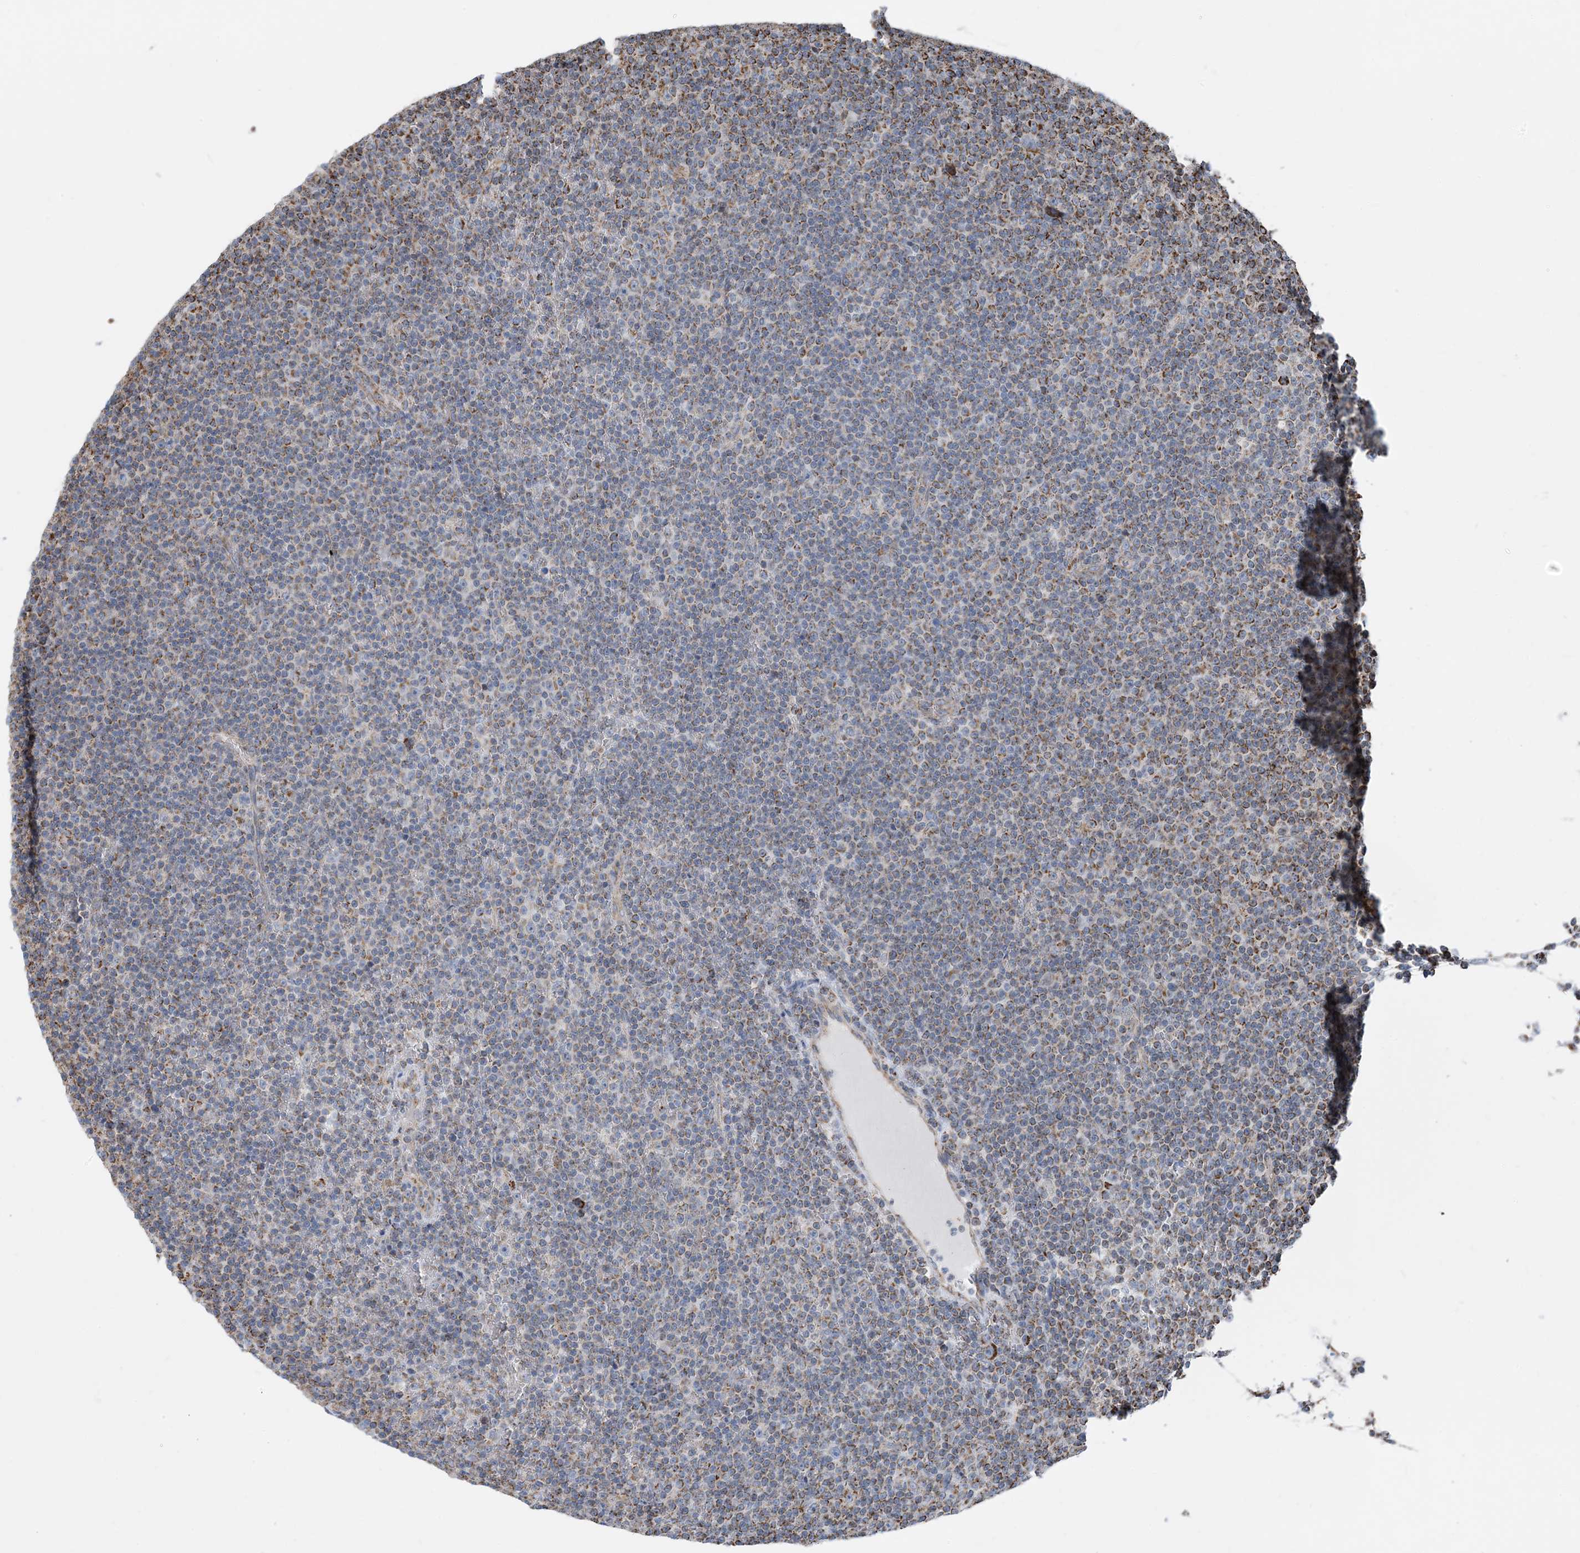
{"staining": {"intensity": "moderate", "quantity": "<25%", "location": "cytoplasmic/membranous"}, "tissue": "lymphoma", "cell_type": "Tumor cells", "image_type": "cancer", "snomed": [{"axis": "morphology", "description": "Malignant lymphoma, non-Hodgkin's type, Low grade"}, {"axis": "topography", "description": "Lymph node"}], "caption": "A brown stain highlights moderate cytoplasmic/membranous staining of a protein in human malignant lymphoma, non-Hodgkin's type (low-grade) tumor cells.", "gene": "PCDHGA1", "patient": {"sex": "female", "age": 67}}